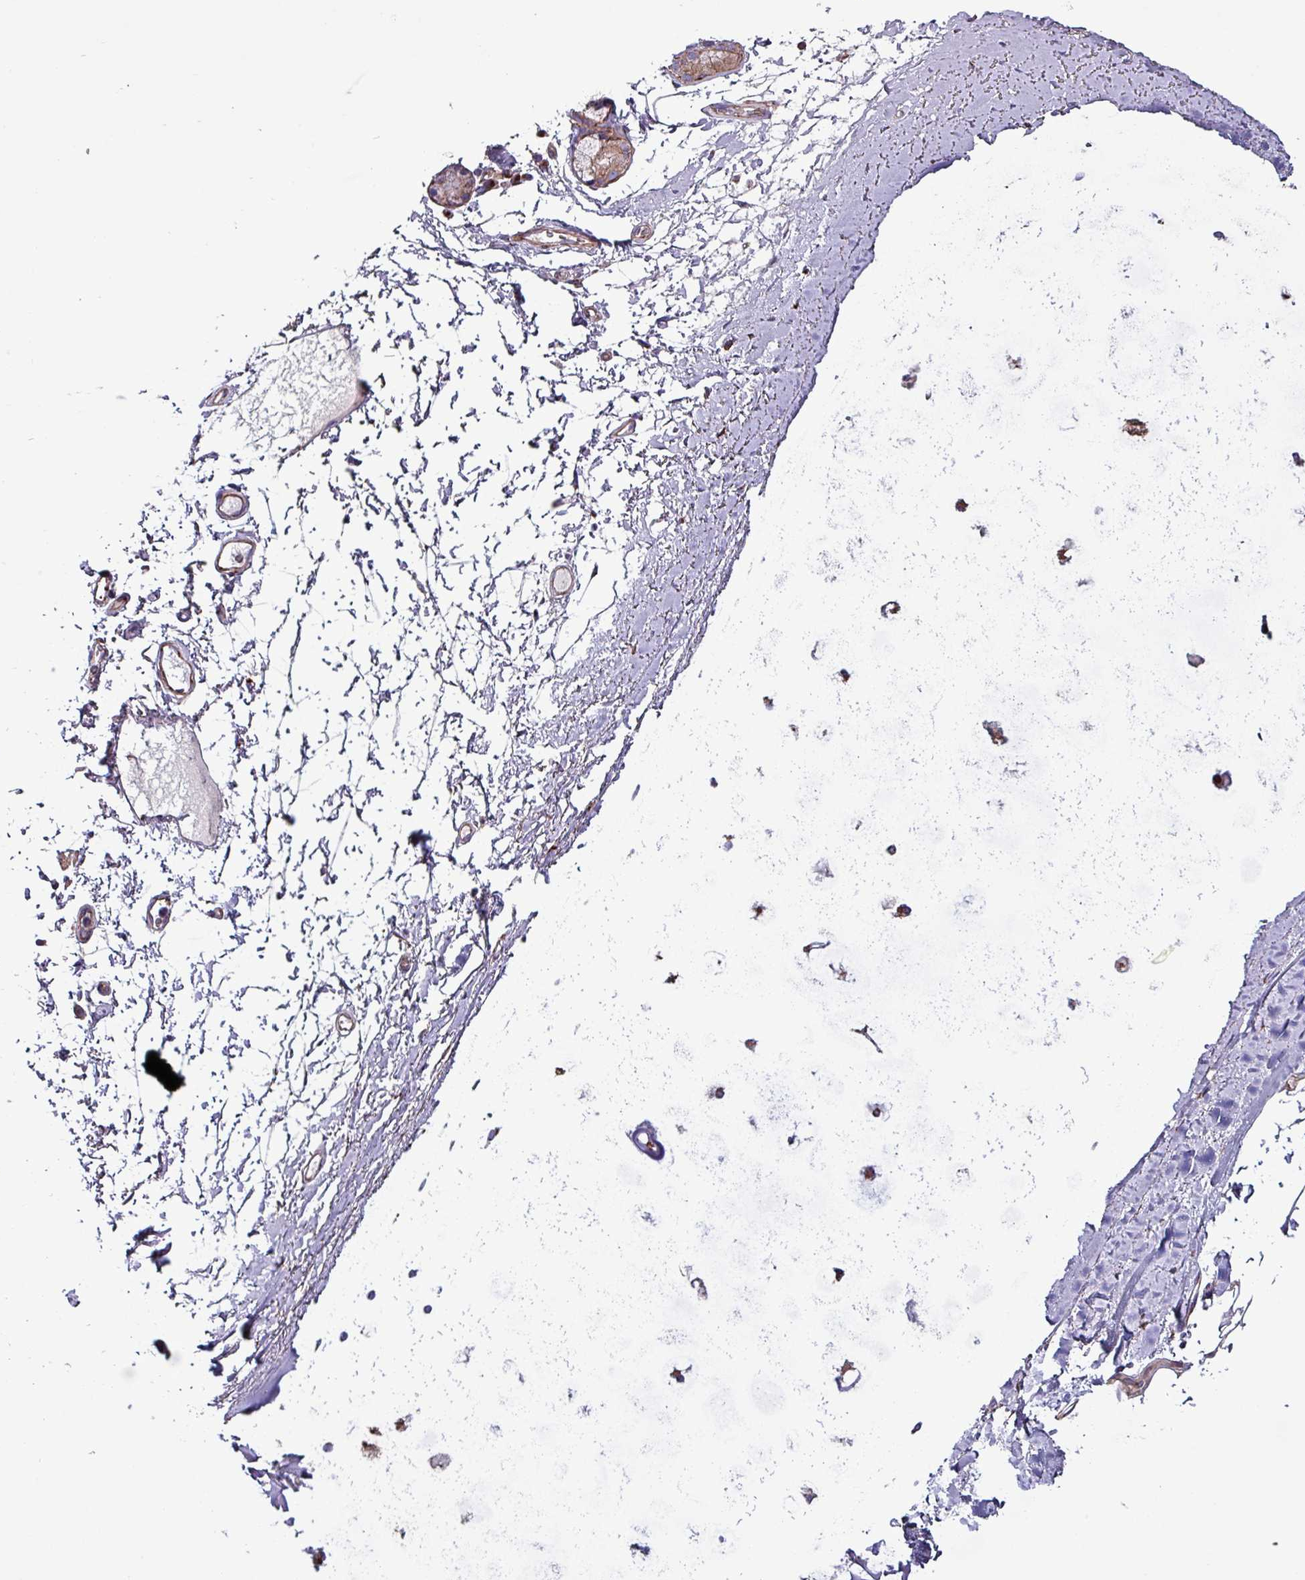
{"staining": {"intensity": "negative", "quantity": "none", "location": "none"}, "tissue": "adipose tissue", "cell_type": "Adipocytes", "image_type": "normal", "snomed": [{"axis": "morphology", "description": "Normal tissue, NOS"}, {"axis": "topography", "description": "Cartilage tissue"}, {"axis": "topography", "description": "Bronchus"}], "caption": "This is an immunohistochemistry (IHC) histopathology image of normal adipose tissue. There is no positivity in adipocytes.", "gene": "VAMP4", "patient": {"sex": "female", "age": 72}}